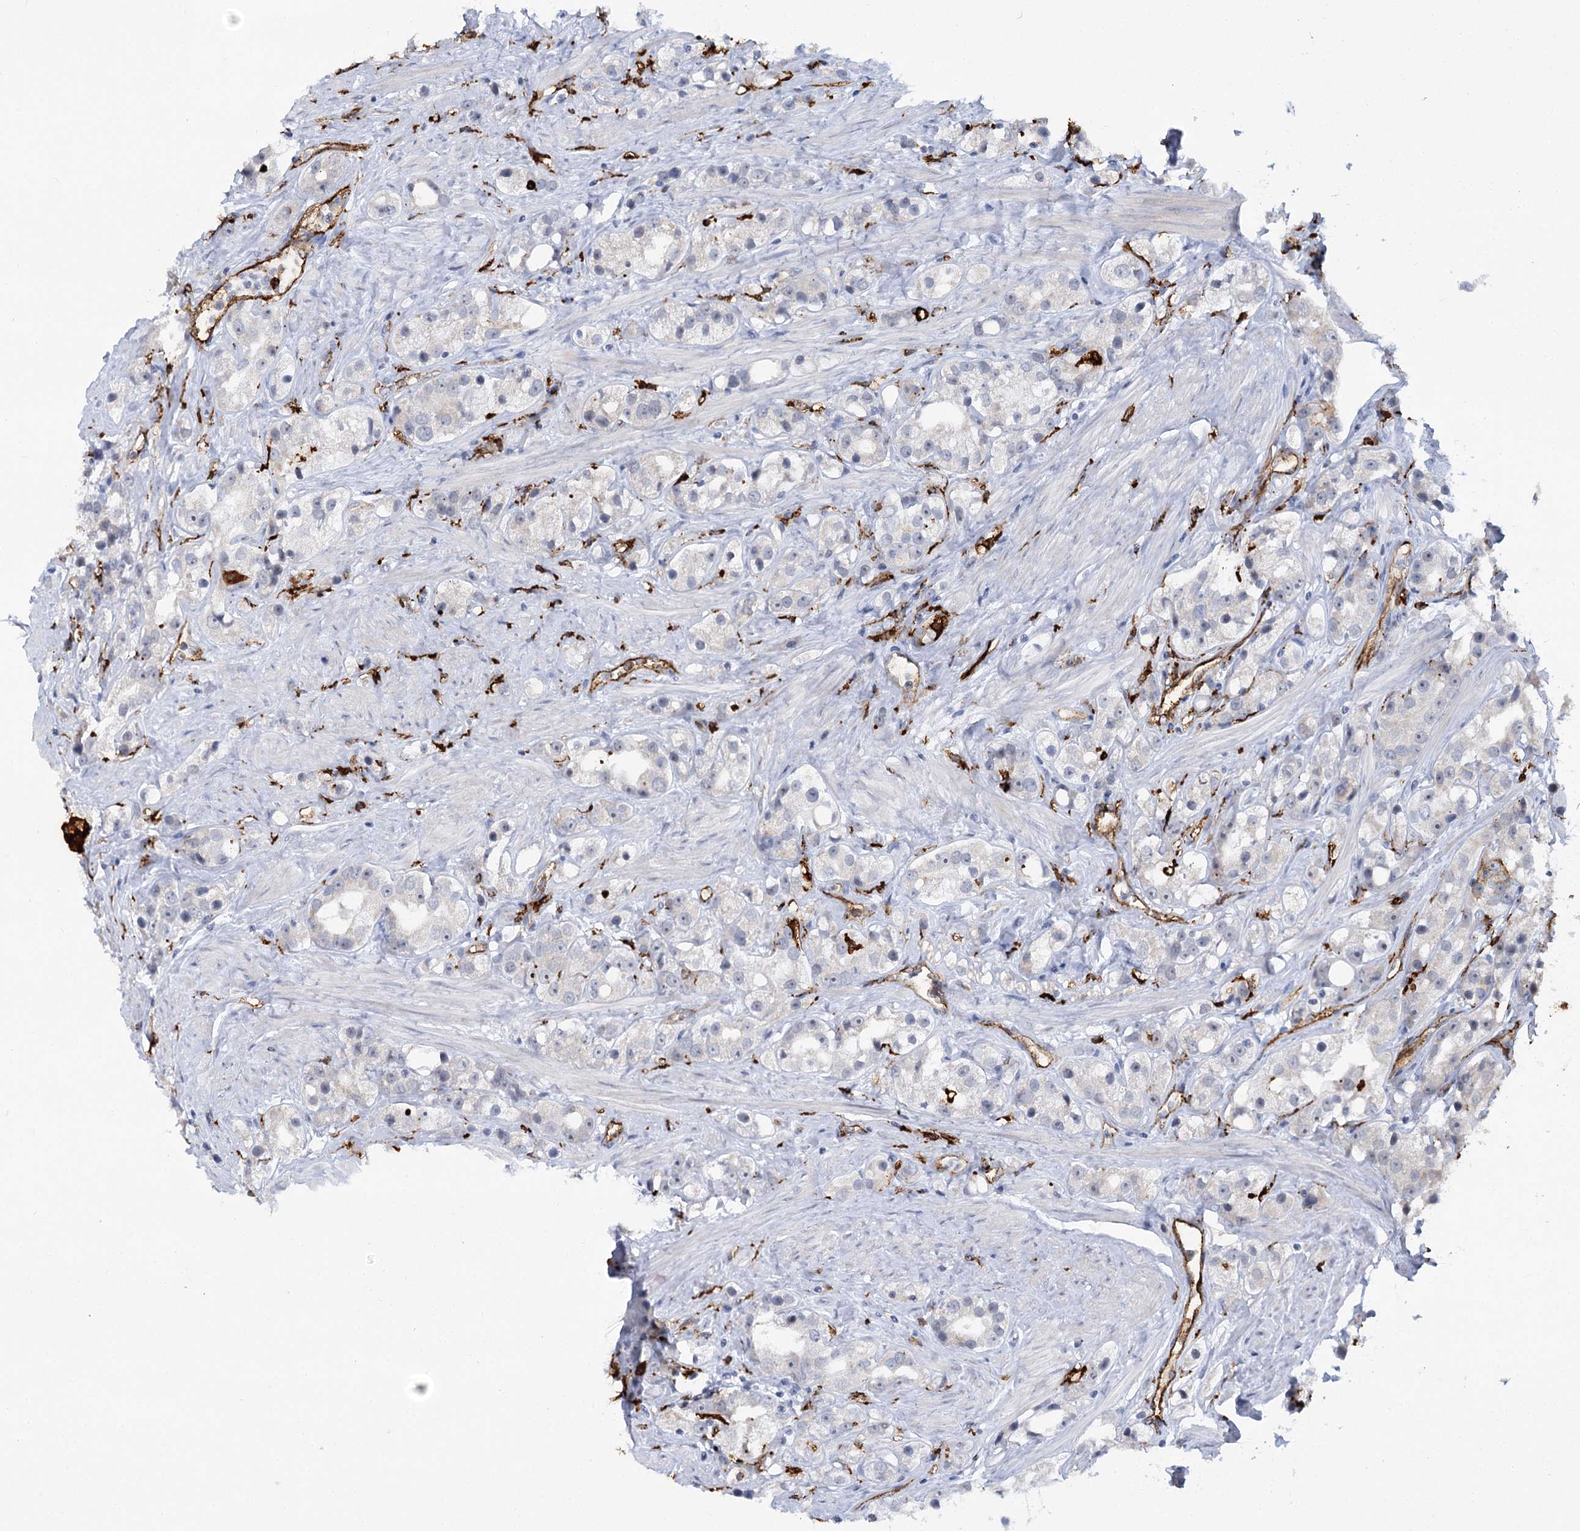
{"staining": {"intensity": "negative", "quantity": "none", "location": "none"}, "tissue": "prostate cancer", "cell_type": "Tumor cells", "image_type": "cancer", "snomed": [{"axis": "morphology", "description": "Adenocarcinoma, NOS"}, {"axis": "topography", "description": "Prostate"}], "caption": "Adenocarcinoma (prostate) was stained to show a protein in brown. There is no significant positivity in tumor cells. (DAB IHC visualized using brightfield microscopy, high magnification).", "gene": "PIWIL4", "patient": {"sex": "male", "age": 79}}